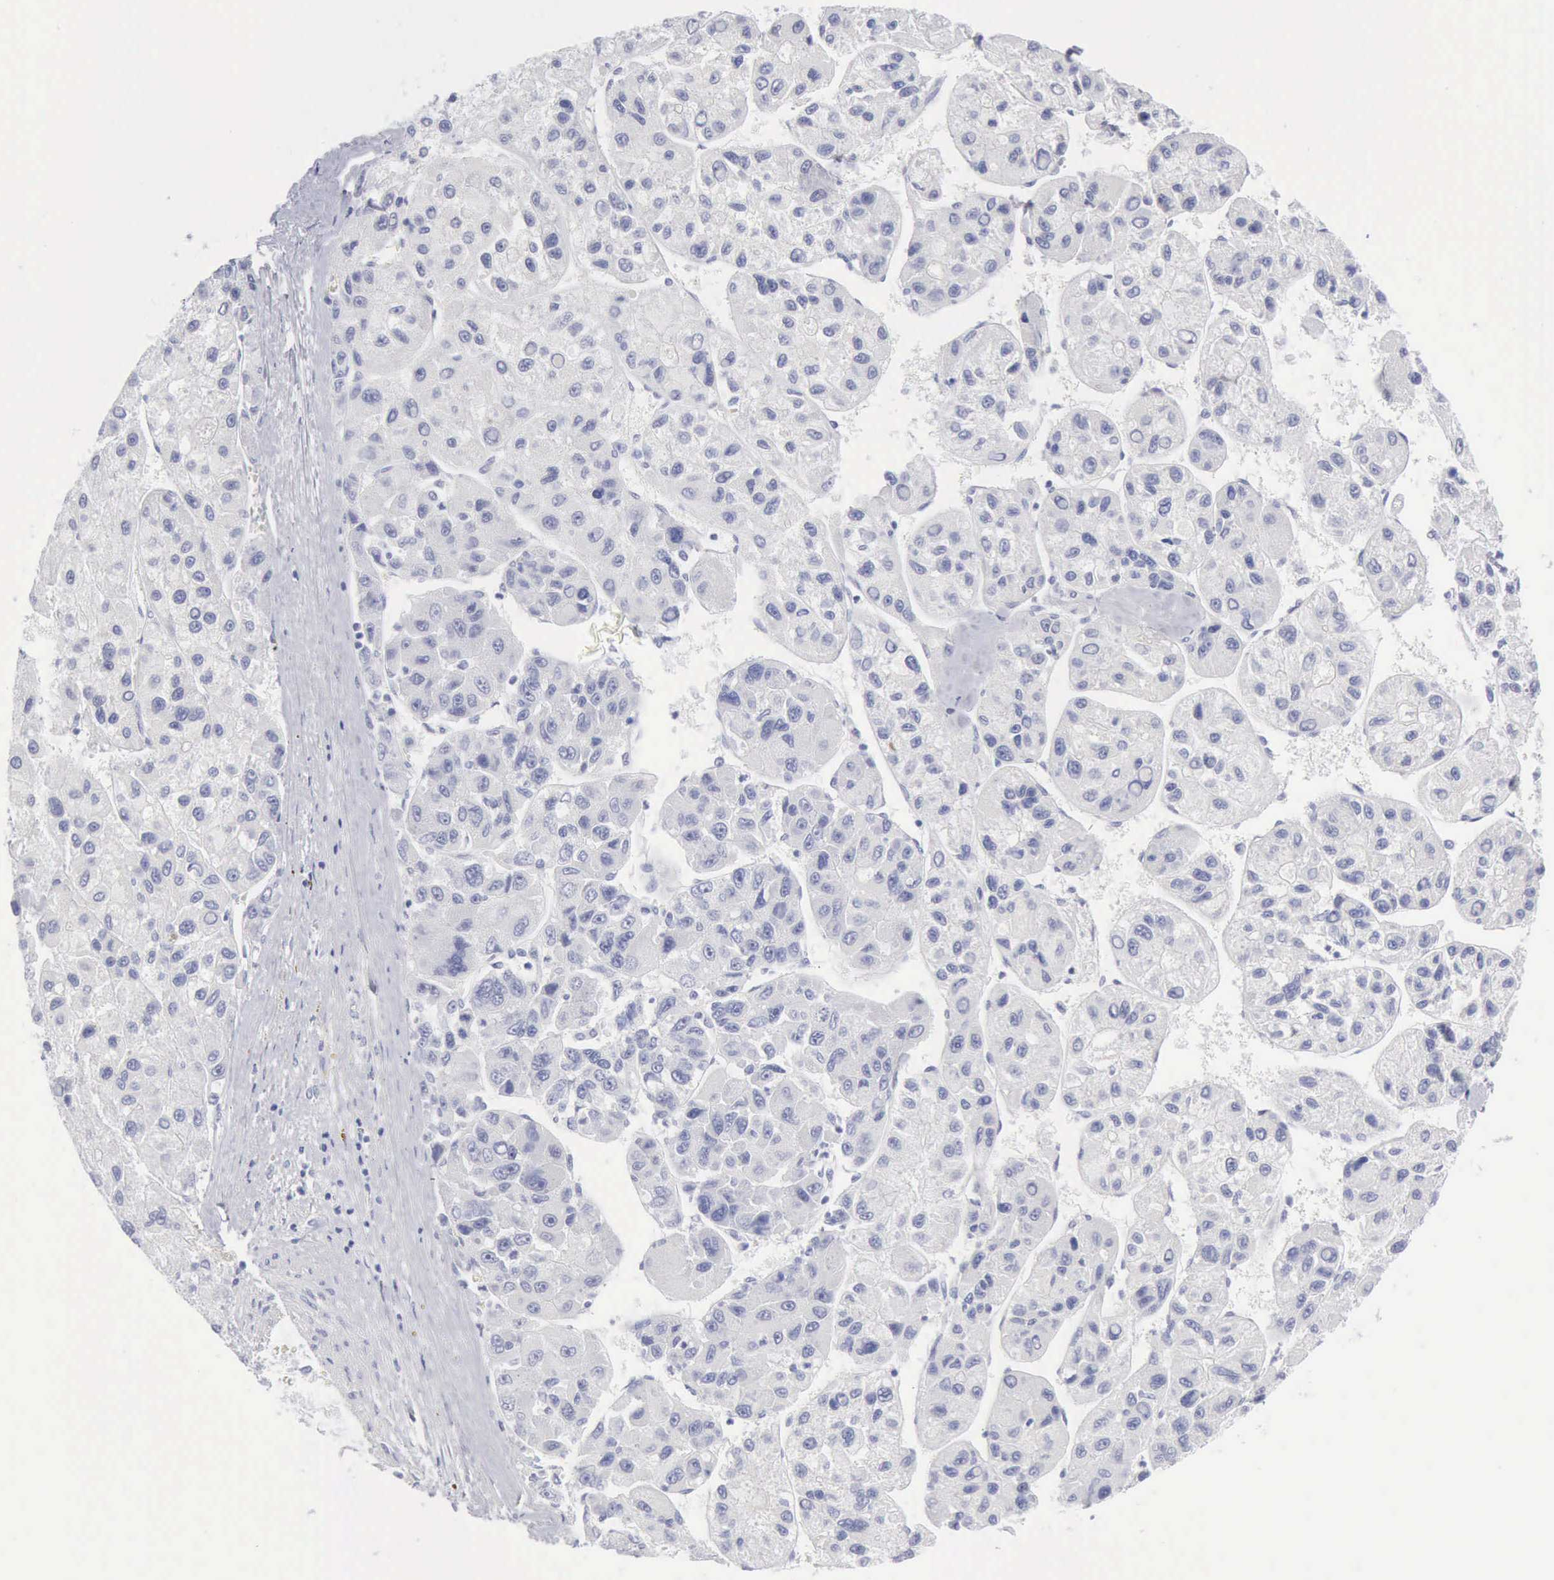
{"staining": {"intensity": "negative", "quantity": "none", "location": "none"}, "tissue": "liver cancer", "cell_type": "Tumor cells", "image_type": "cancer", "snomed": [{"axis": "morphology", "description": "Carcinoma, Hepatocellular, NOS"}, {"axis": "topography", "description": "Liver"}], "caption": "Tumor cells show no significant protein staining in liver cancer (hepatocellular carcinoma). Nuclei are stained in blue.", "gene": "KRT5", "patient": {"sex": "male", "age": 64}}